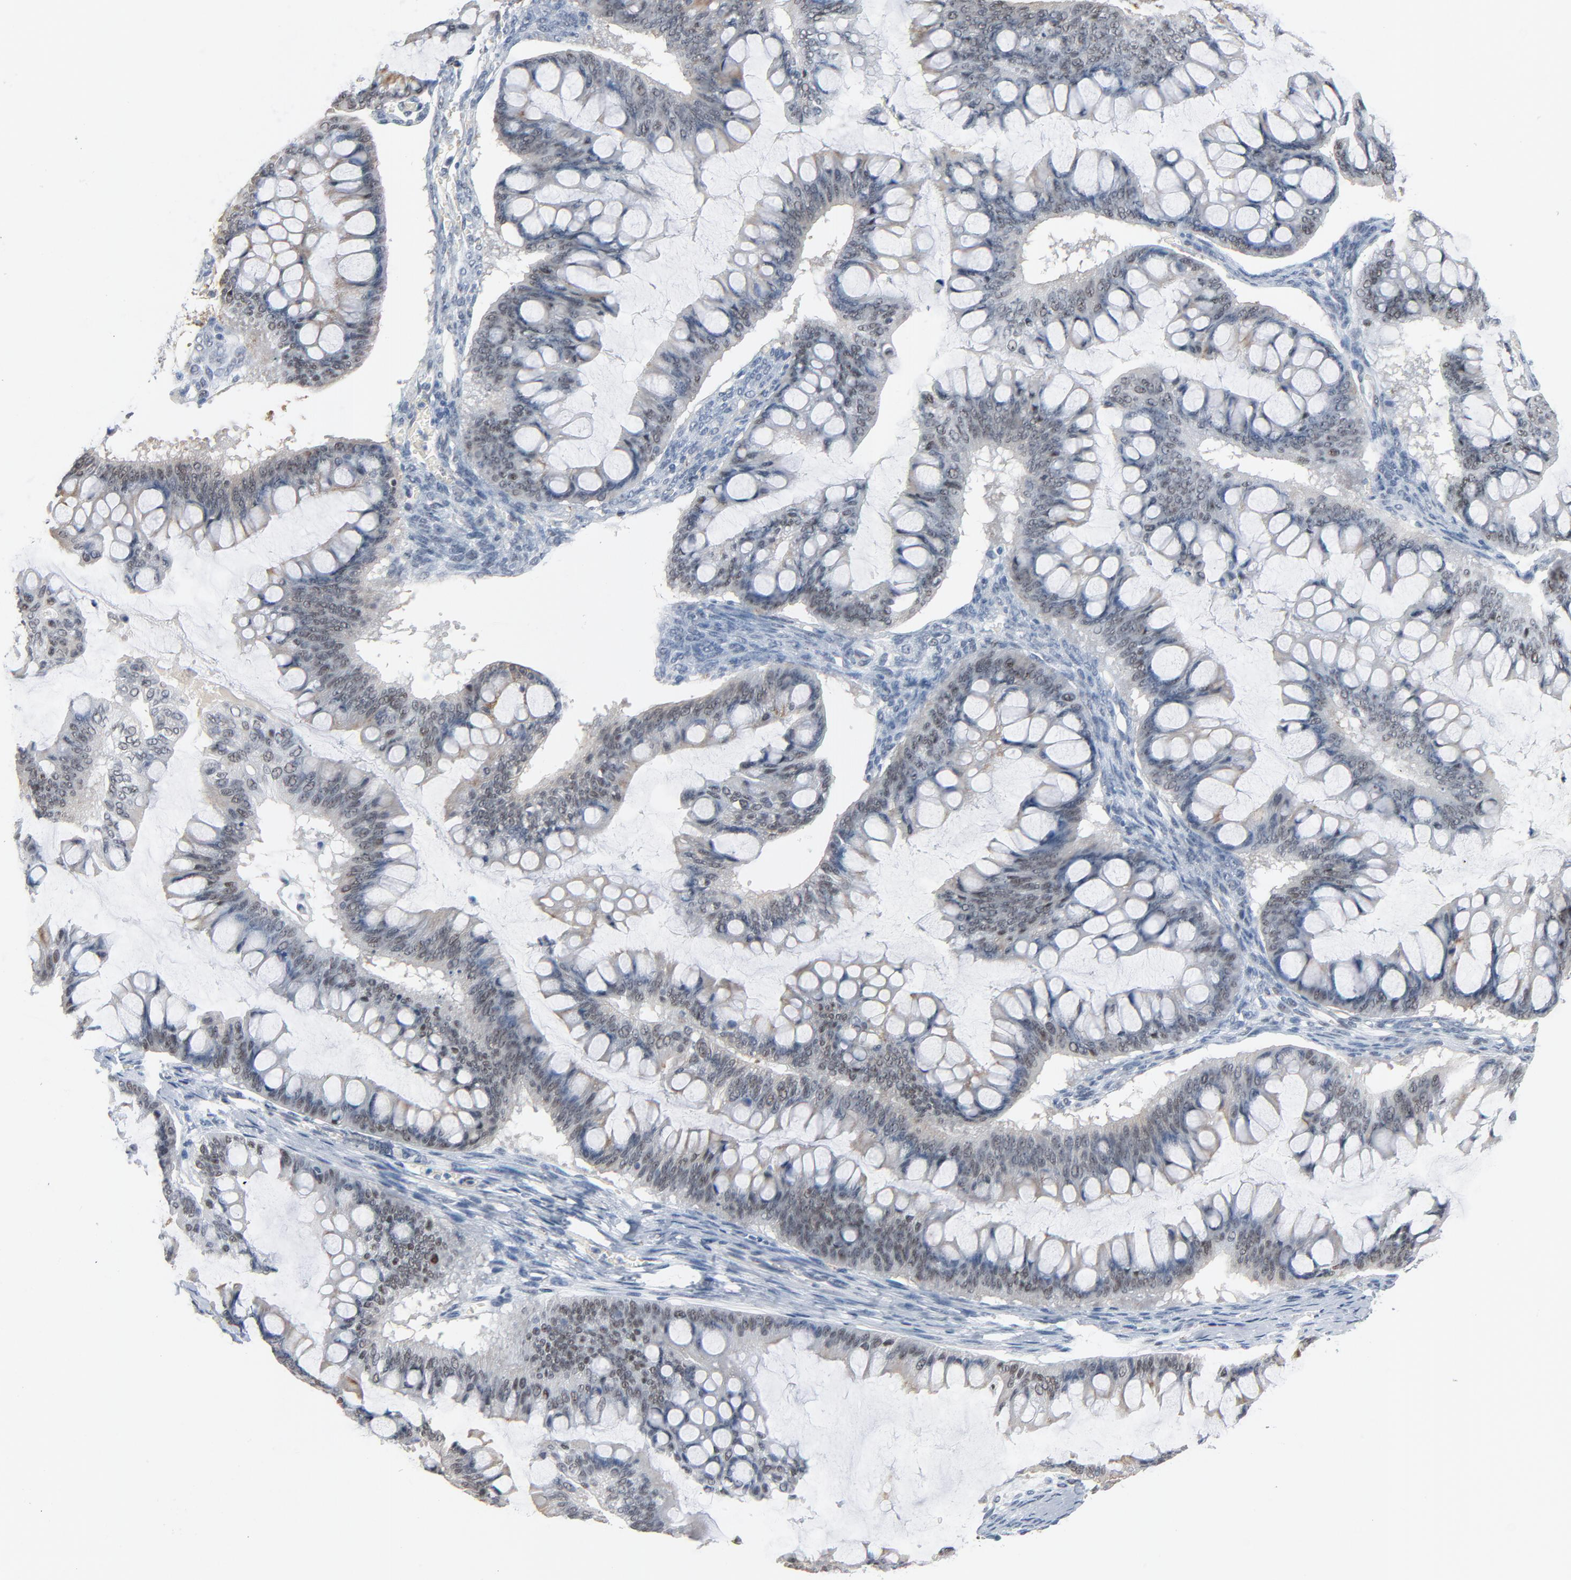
{"staining": {"intensity": "weak", "quantity": "<25%", "location": "nuclear"}, "tissue": "ovarian cancer", "cell_type": "Tumor cells", "image_type": "cancer", "snomed": [{"axis": "morphology", "description": "Cystadenocarcinoma, mucinous, NOS"}, {"axis": "topography", "description": "Ovary"}], "caption": "Tumor cells show no significant expression in ovarian cancer.", "gene": "FOXP1", "patient": {"sex": "female", "age": 73}}